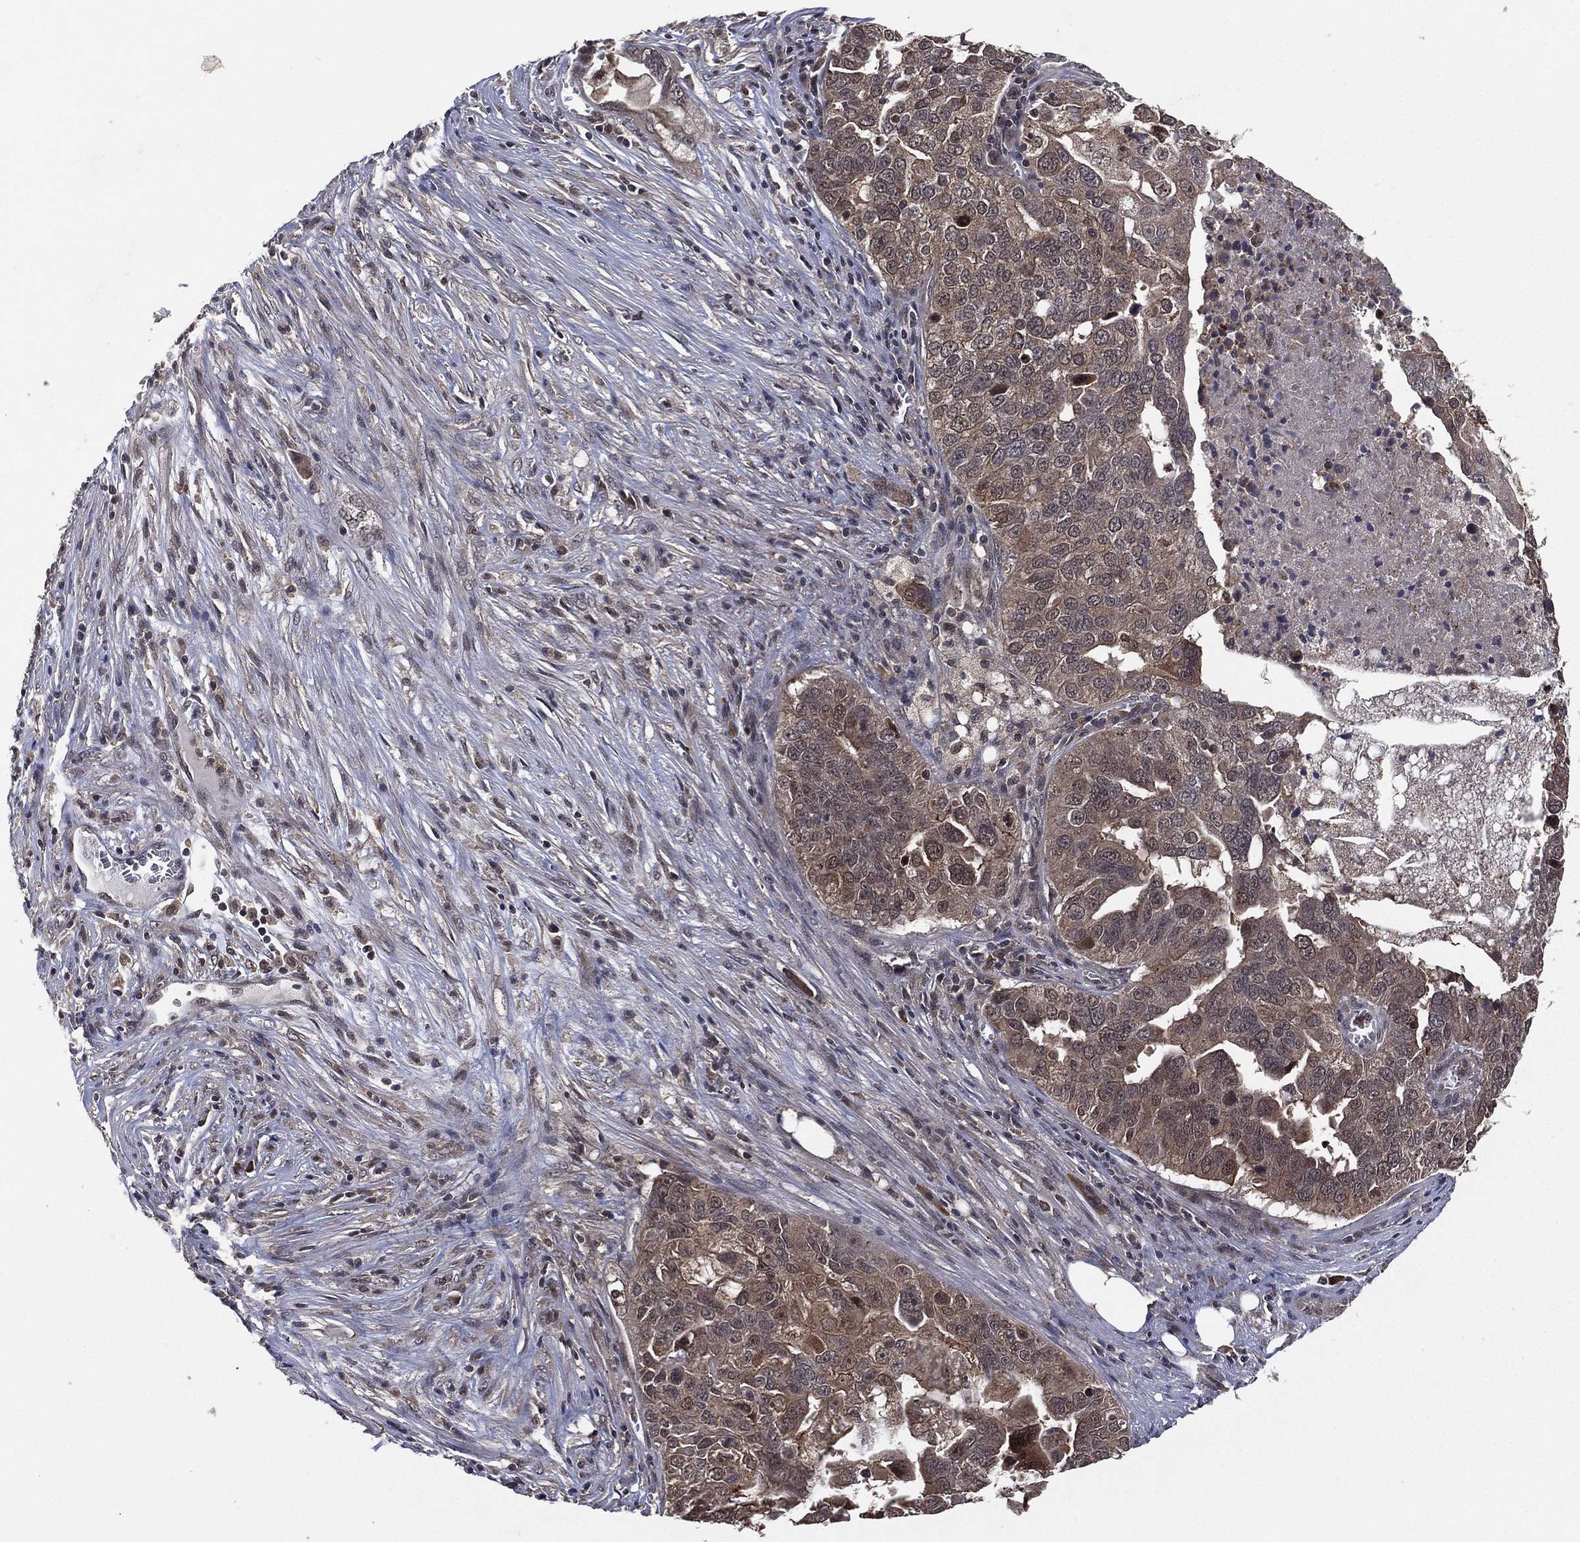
{"staining": {"intensity": "weak", "quantity": "<25%", "location": "cytoplasmic/membranous"}, "tissue": "ovarian cancer", "cell_type": "Tumor cells", "image_type": "cancer", "snomed": [{"axis": "morphology", "description": "Carcinoma, endometroid"}, {"axis": "topography", "description": "Soft tissue"}, {"axis": "topography", "description": "Ovary"}], "caption": "Immunohistochemistry of ovarian endometroid carcinoma displays no expression in tumor cells.", "gene": "ATG4B", "patient": {"sex": "female", "age": 52}}